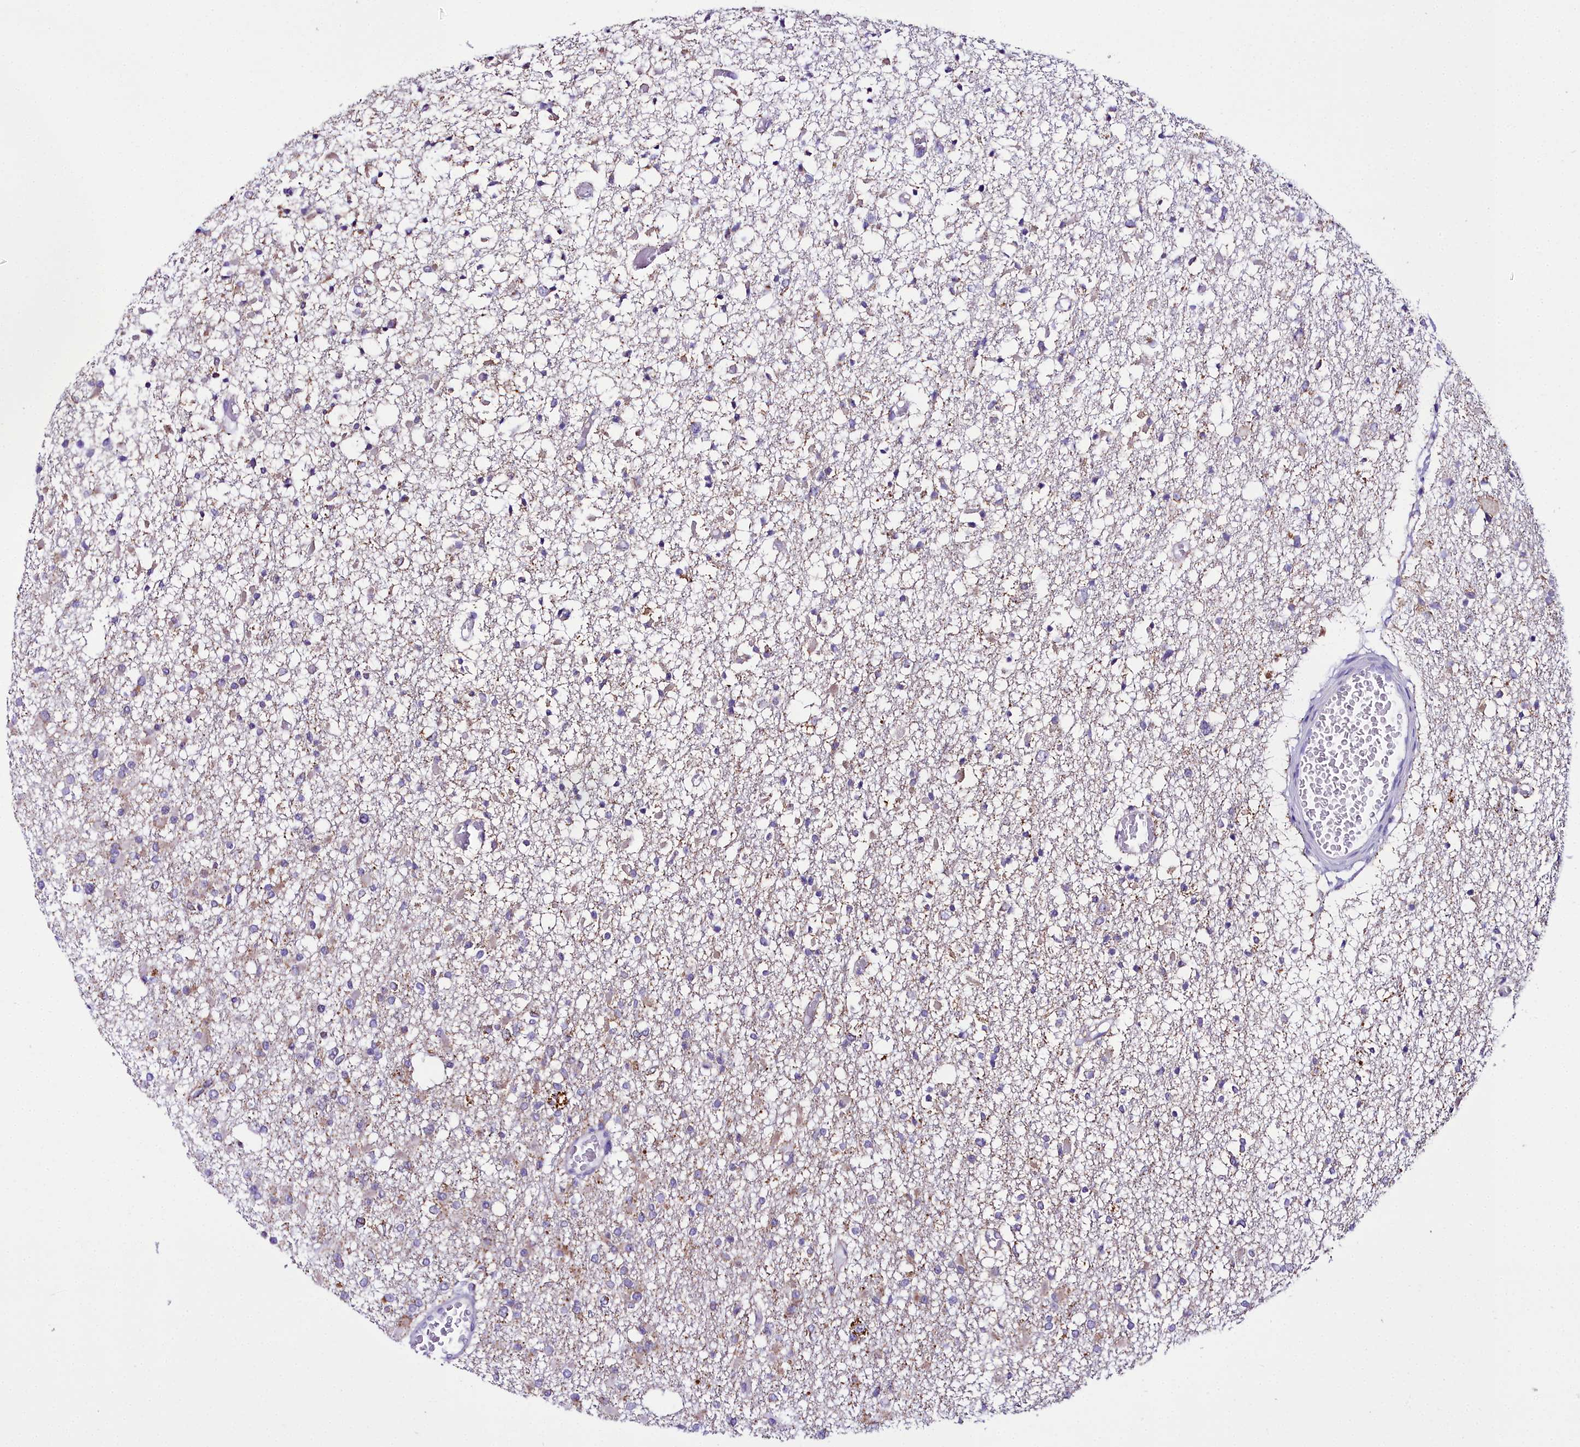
{"staining": {"intensity": "negative", "quantity": "none", "location": "none"}, "tissue": "glioma", "cell_type": "Tumor cells", "image_type": "cancer", "snomed": [{"axis": "morphology", "description": "Glioma, malignant, Low grade"}, {"axis": "topography", "description": "Brain"}], "caption": "DAB immunohistochemical staining of glioma demonstrates no significant positivity in tumor cells.", "gene": "WDFY3", "patient": {"sex": "female", "age": 22}}